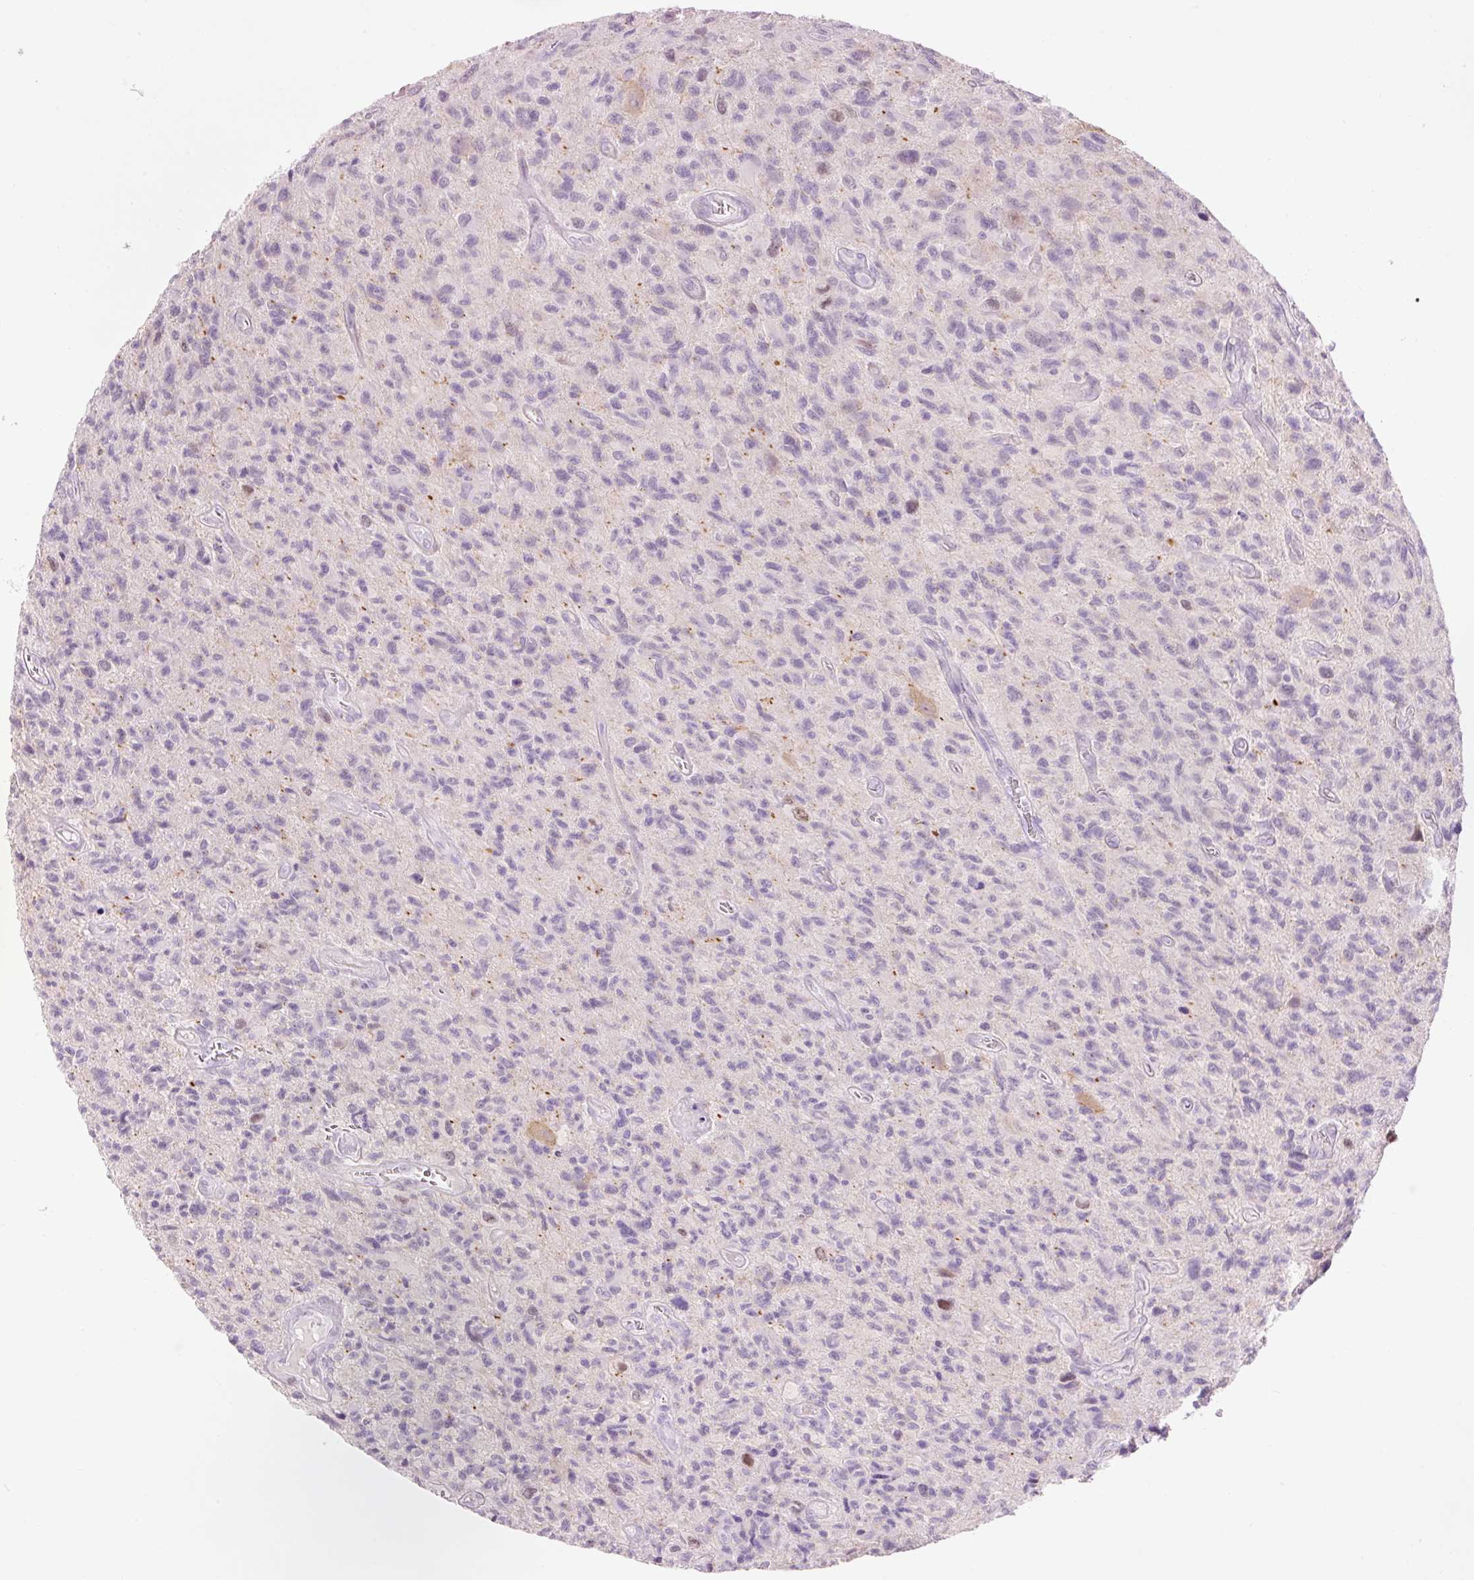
{"staining": {"intensity": "negative", "quantity": "none", "location": "none"}, "tissue": "glioma", "cell_type": "Tumor cells", "image_type": "cancer", "snomed": [{"axis": "morphology", "description": "Glioma, malignant, High grade"}, {"axis": "topography", "description": "Brain"}], "caption": "Tumor cells are negative for protein expression in human malignant glioma (high-grade). (DAB (3,3'-diaminobenzidine) IHC with hematoxylin counter stain).", "gene": "DHRS11", "patient": {"sex": "male", "age": 76}}